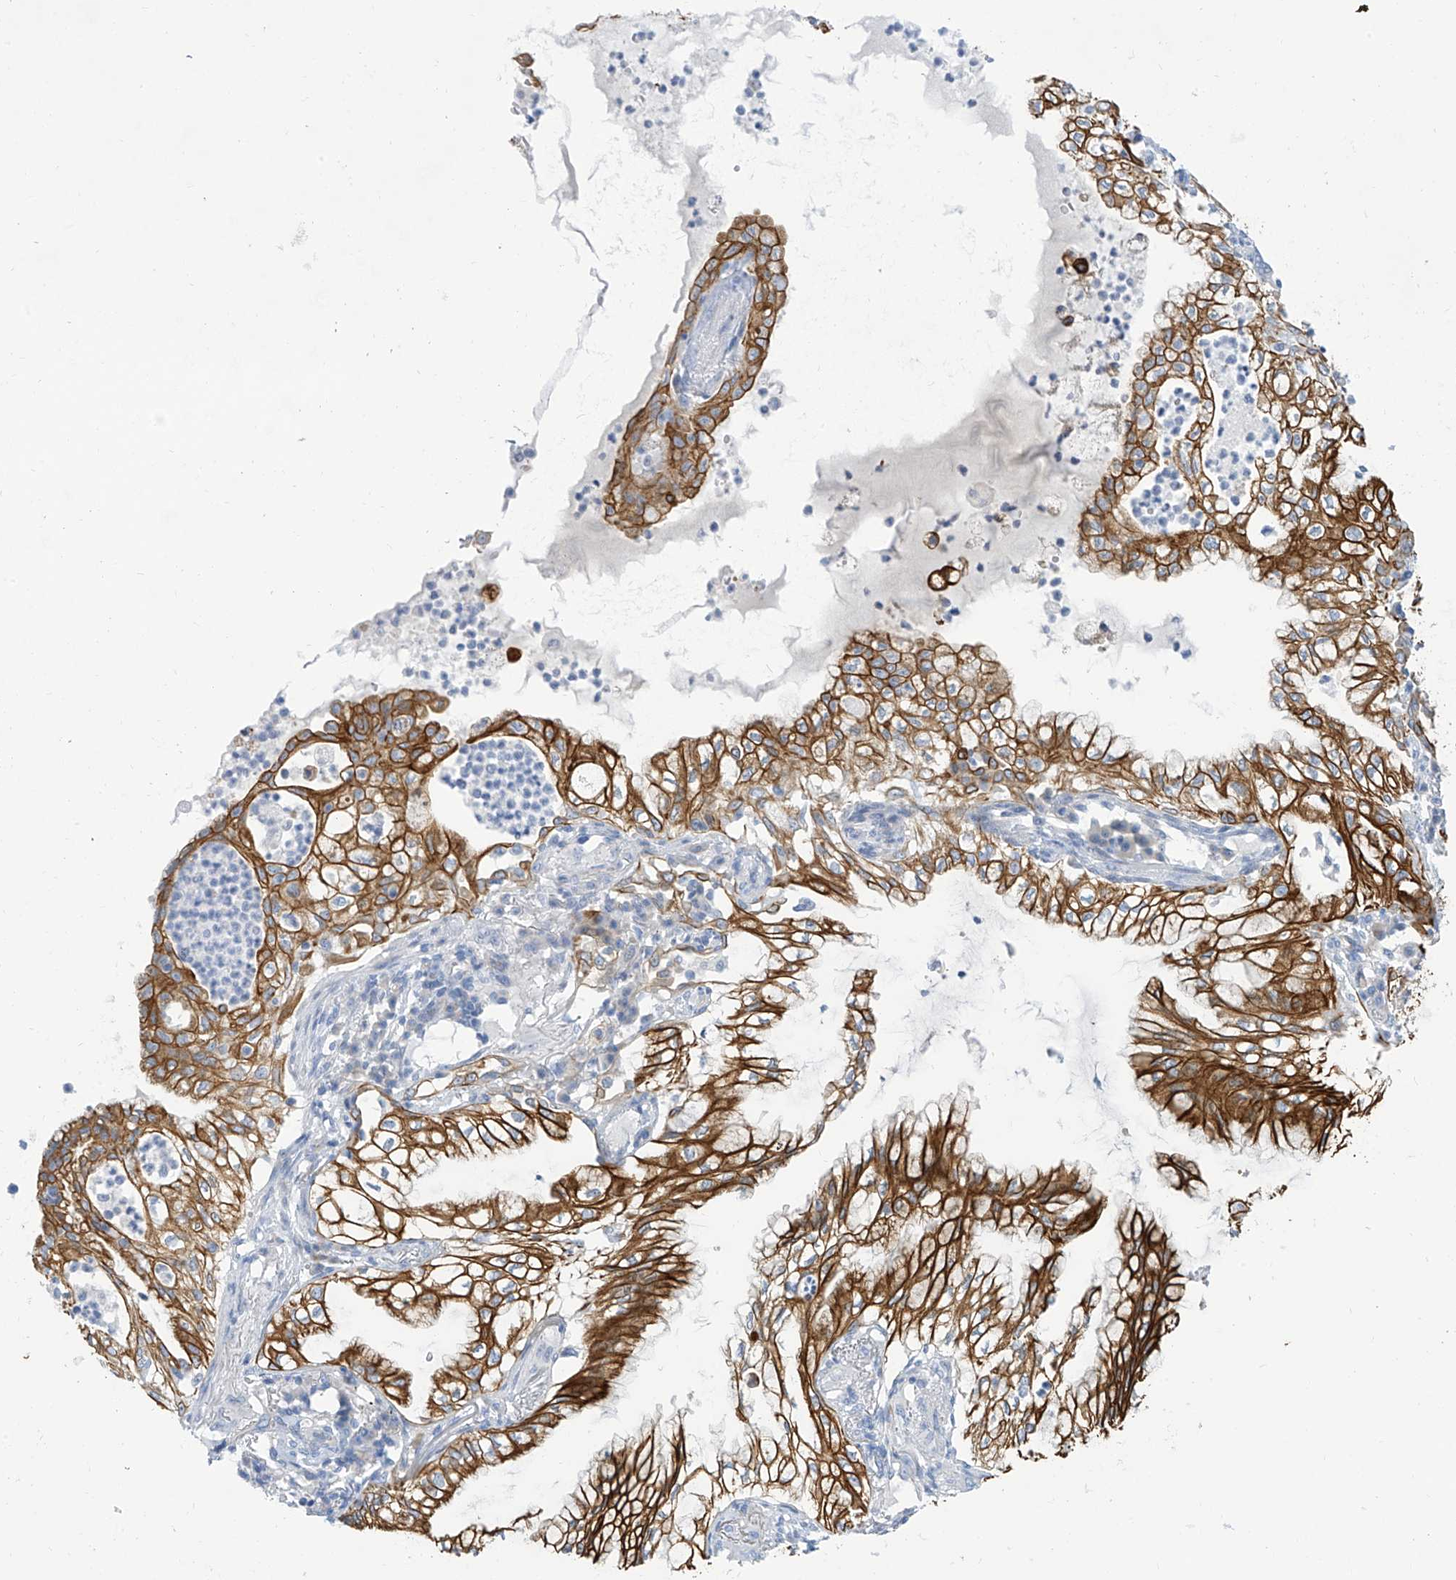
{"staining": {"intensity": "strong", "quantity": ">75%", "location": "cytoplasmic/membranous"}, "tissue": "lung cancer", "cell_type": "Tumor cells", "image_type": "cancer", "snomed": [{"axis": "morphology", "description": "Adenocarcinoma, NOS"}, {"axis": "topography", "description": "Lung"}], "caption": "Adenocarcinoma (lung) tissue exhibits strong cytoplasmic/membranous expression in about >75% of tumor cells, visualized by immunohistochemistry.", "gene": "PIK3C2B", "patient": {"sex": "female", "age": 70}}